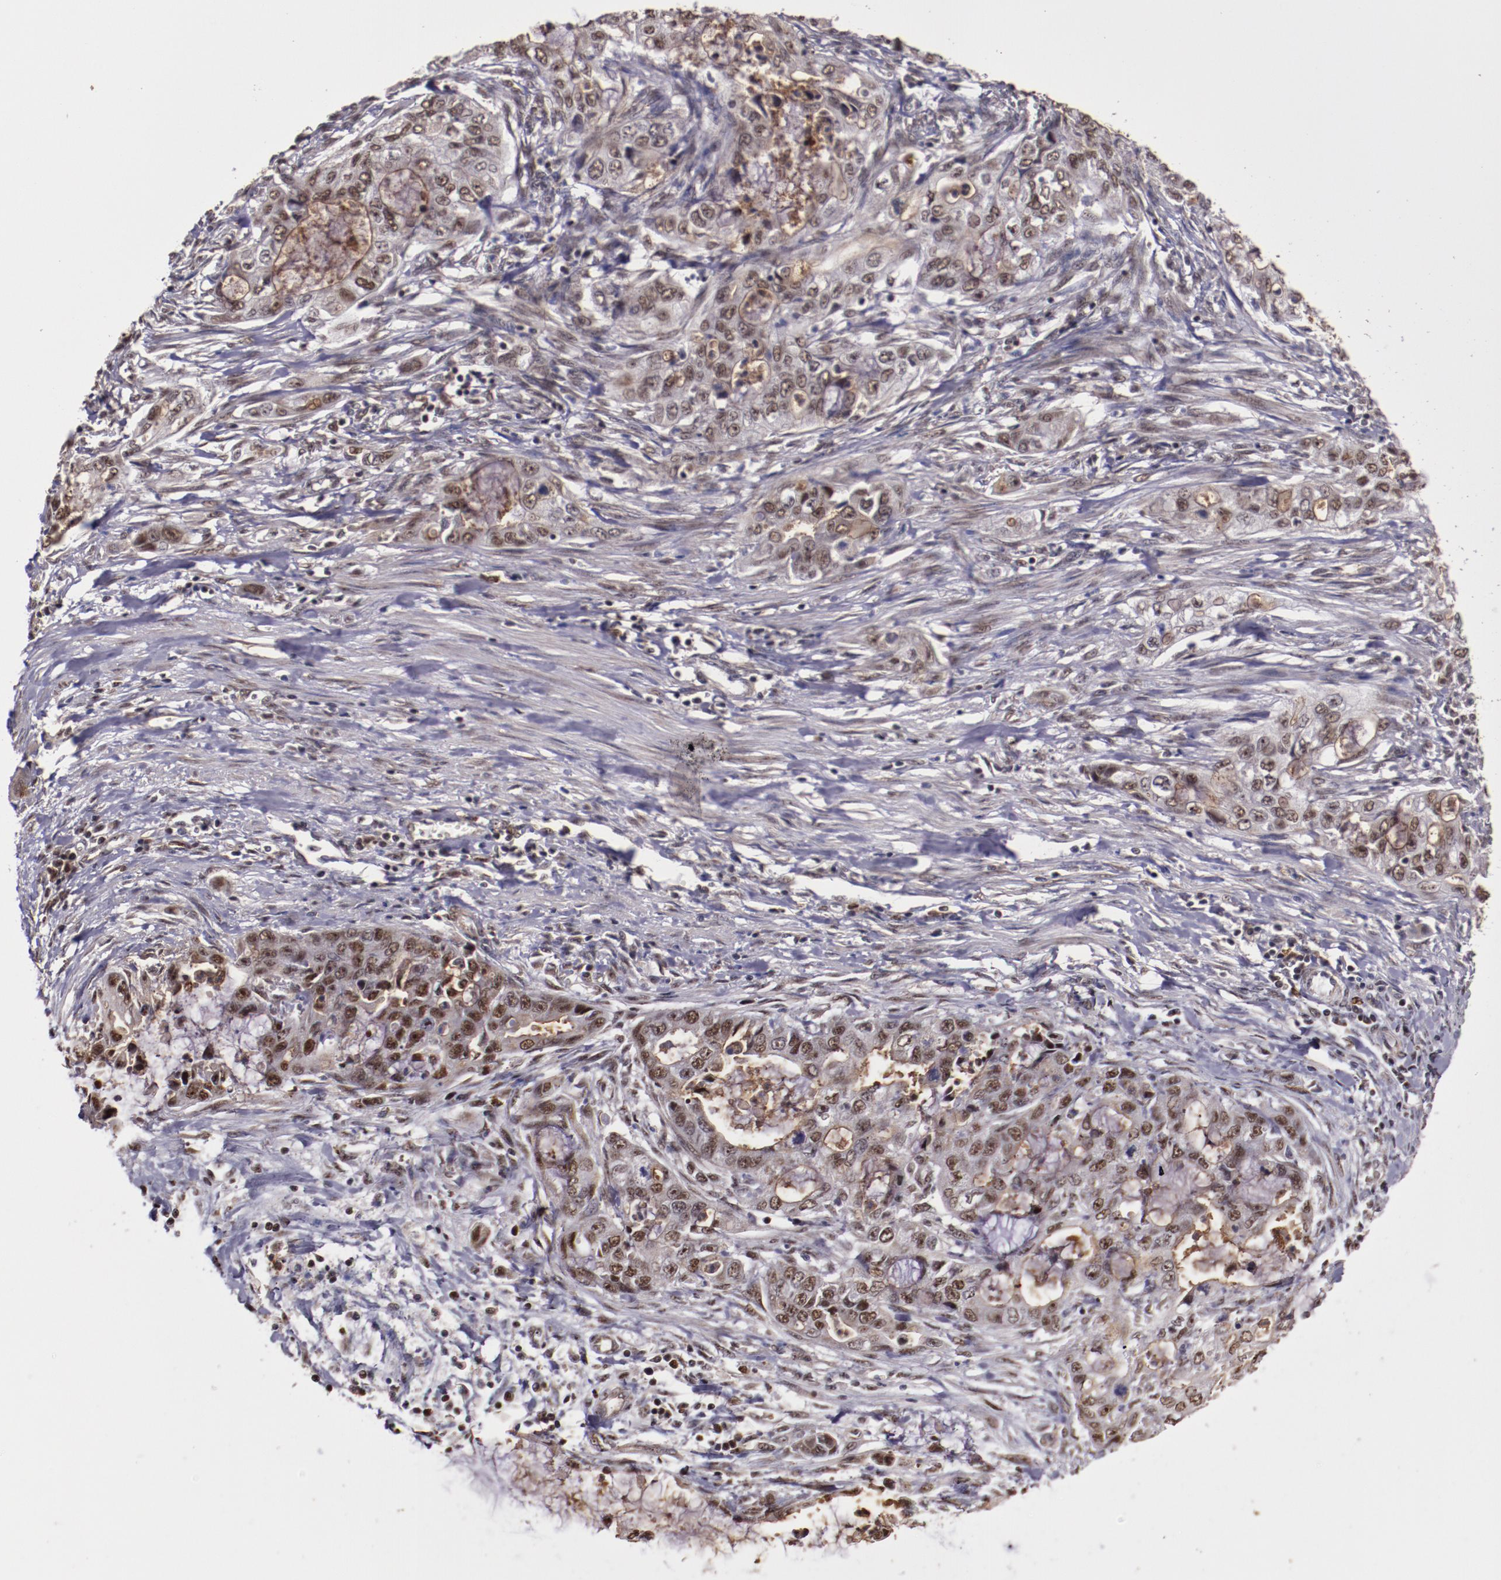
{"staining": {"intensity": "moderate", "quantity": "25%-75%", "location": "nuclear"}, "tissue": "stomach cancer", "cell_type": "Tumor cells", "image_type": "cancer", "snomed": [{"axis": "morphology", "description": "Adenocarcinoma, NOS"}, {"axis": "topography", "description": "Stomach, upper"}], "caption": "Moderate nuclear protein staining is present in about 25%-75% of tumor cells in stomach adenocarcinoma.", "gene": "CECR2", "patient": {"sex": "female", "age": 52}}